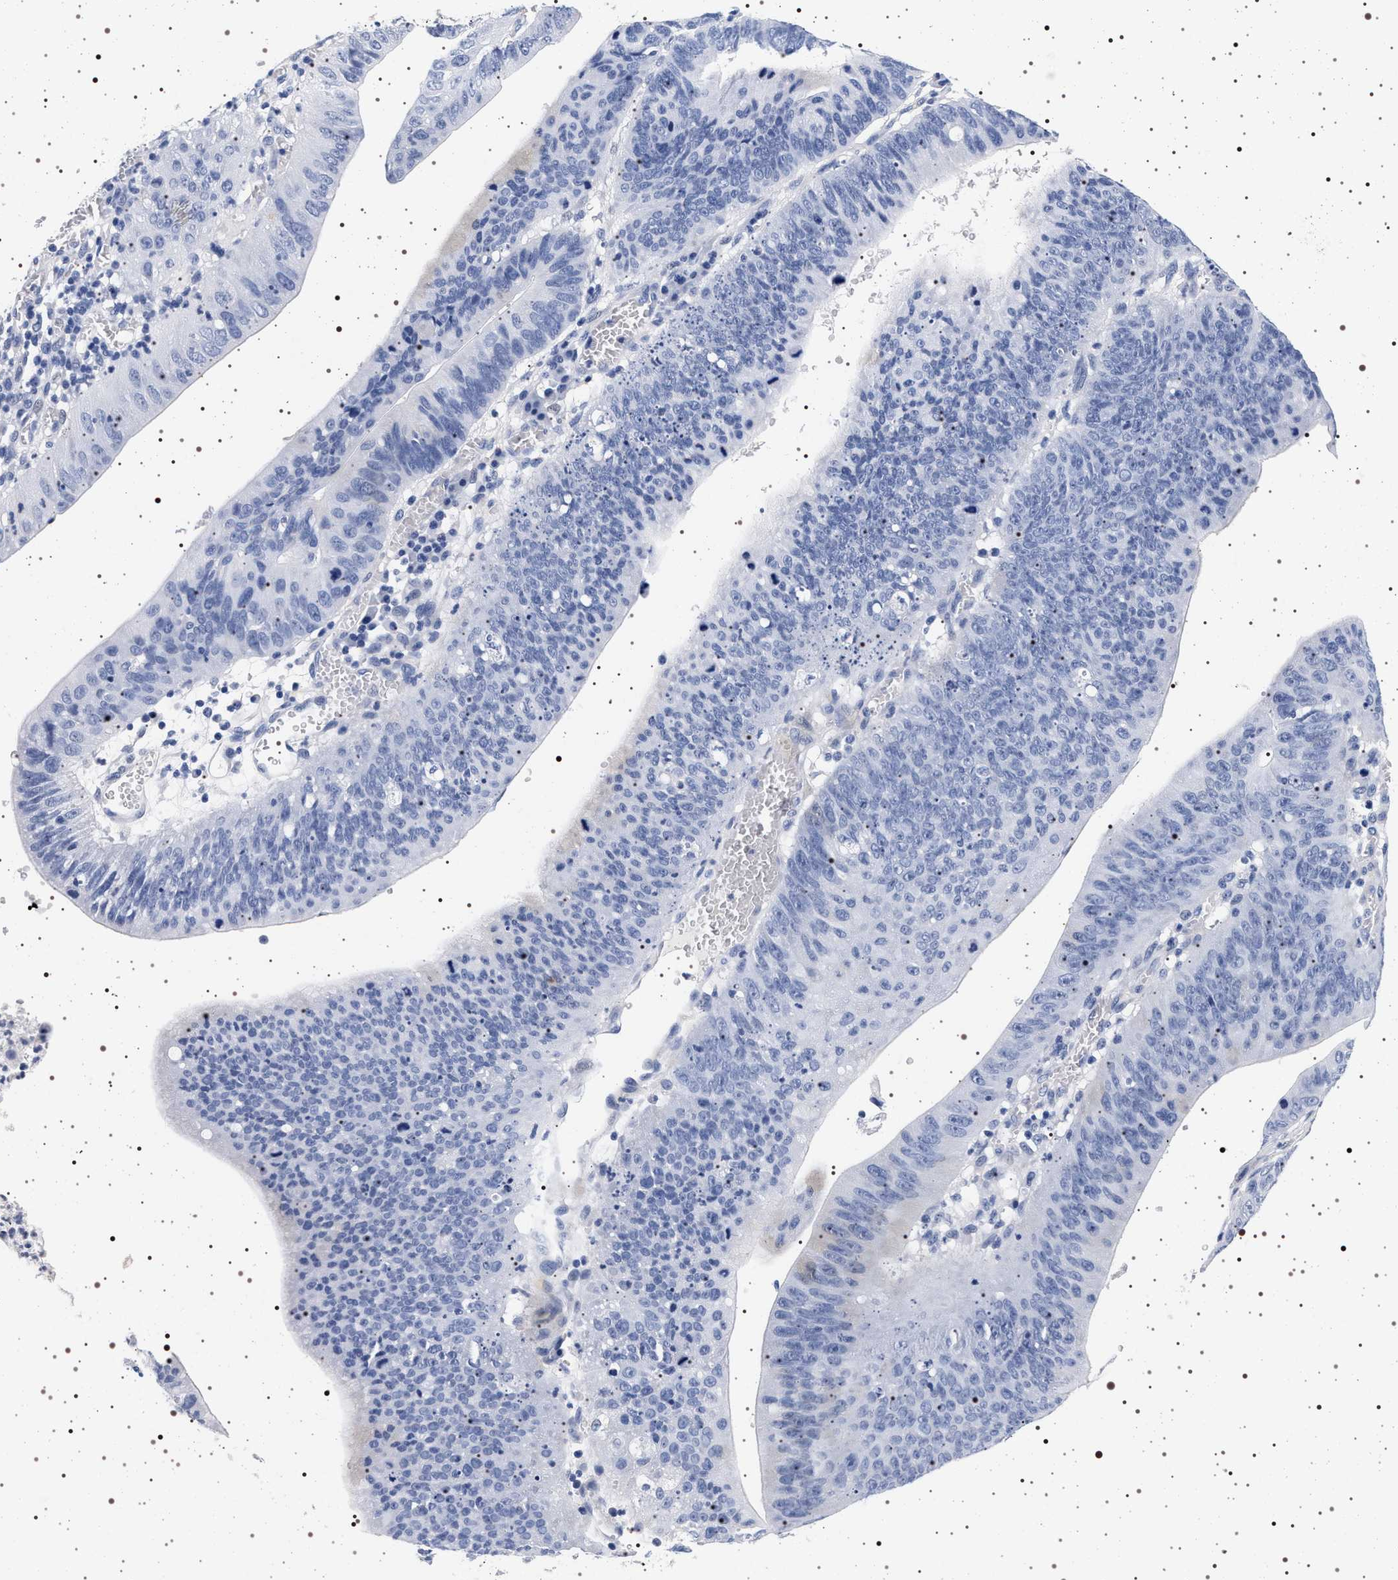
{"staining": {"intensity": "negative", "quantity": "none", "location": "none"}, "tissue": "stomach cancer", "cell_type": "Tumor cells", "image_type": "cancer", "snomed": [{"axis": "morphology", "description": "Adenocarcinoma, NOS"}, {"axis": "topography", "description": "Stomach"}], "caption": "Tumor cells are negative for protein expression in human stomach cancer.", "gene": "MAPK10", "patient": {"sex": "male", "age": 59}}